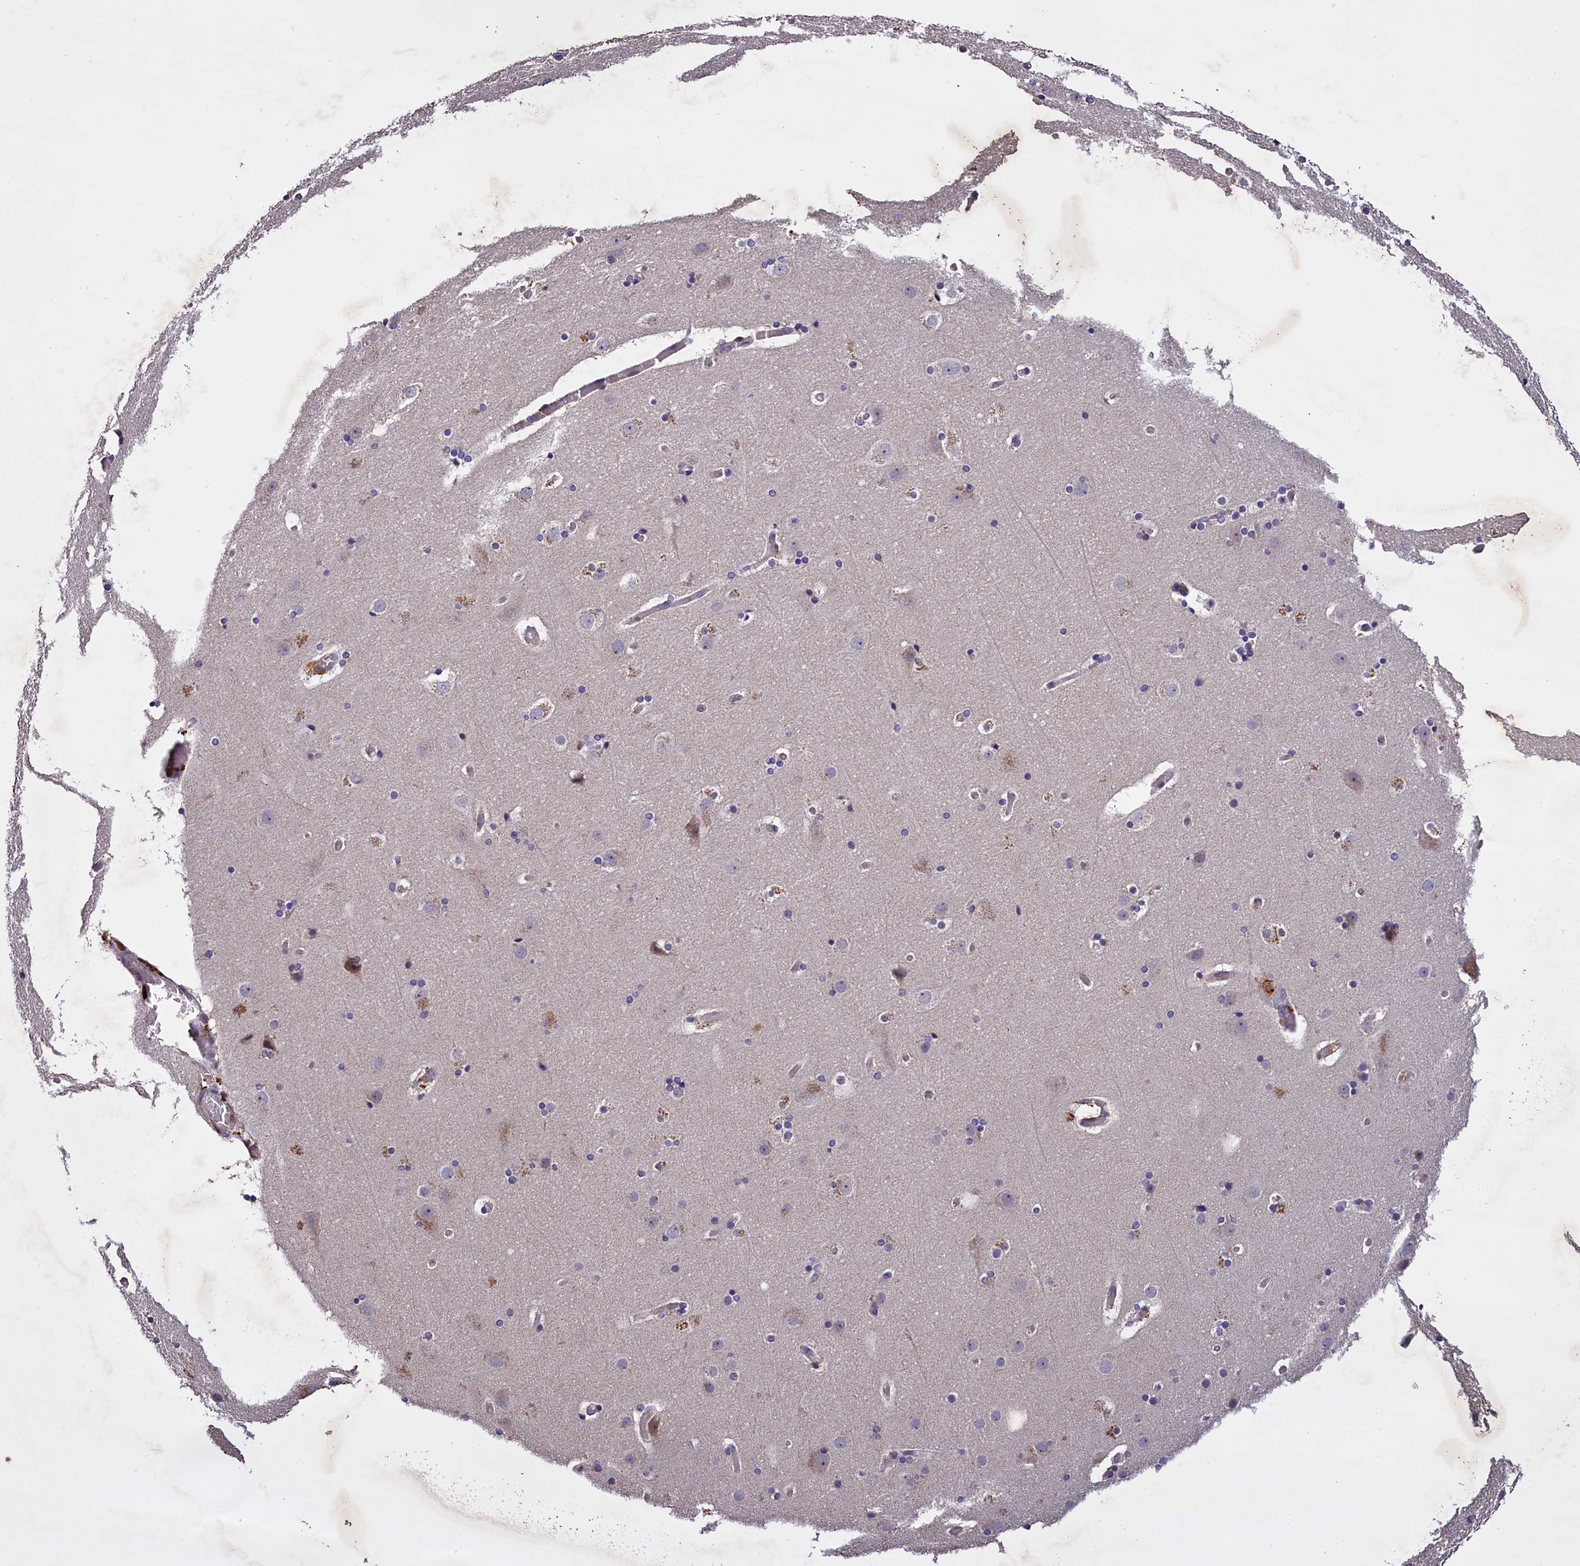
{"staining": {"intensity": "weak", "quantity": "25%-75%", "location": "cytoplasmic/membranous"}, "tissue": "cerebral cortex", "cell_type": "Endothelial cells", "image_type": "normal", "snomed": [{"axis": "morphology", "description": "Normal tissue, NOS"}, {"axis": "topography", "description": "Cerebral cortex"}], "caption": "This histopathology image displays unremarkable cerebral cortex stained with immunohistochemistry (IHC) to label a protein in brown. The cytoplasmic/membranous of endothelial cells show weak positivity for the protein. Nuclei are counter-stained blue.", "gene": "CLRN2", "patient": {"sex": "male", "age": 57}}